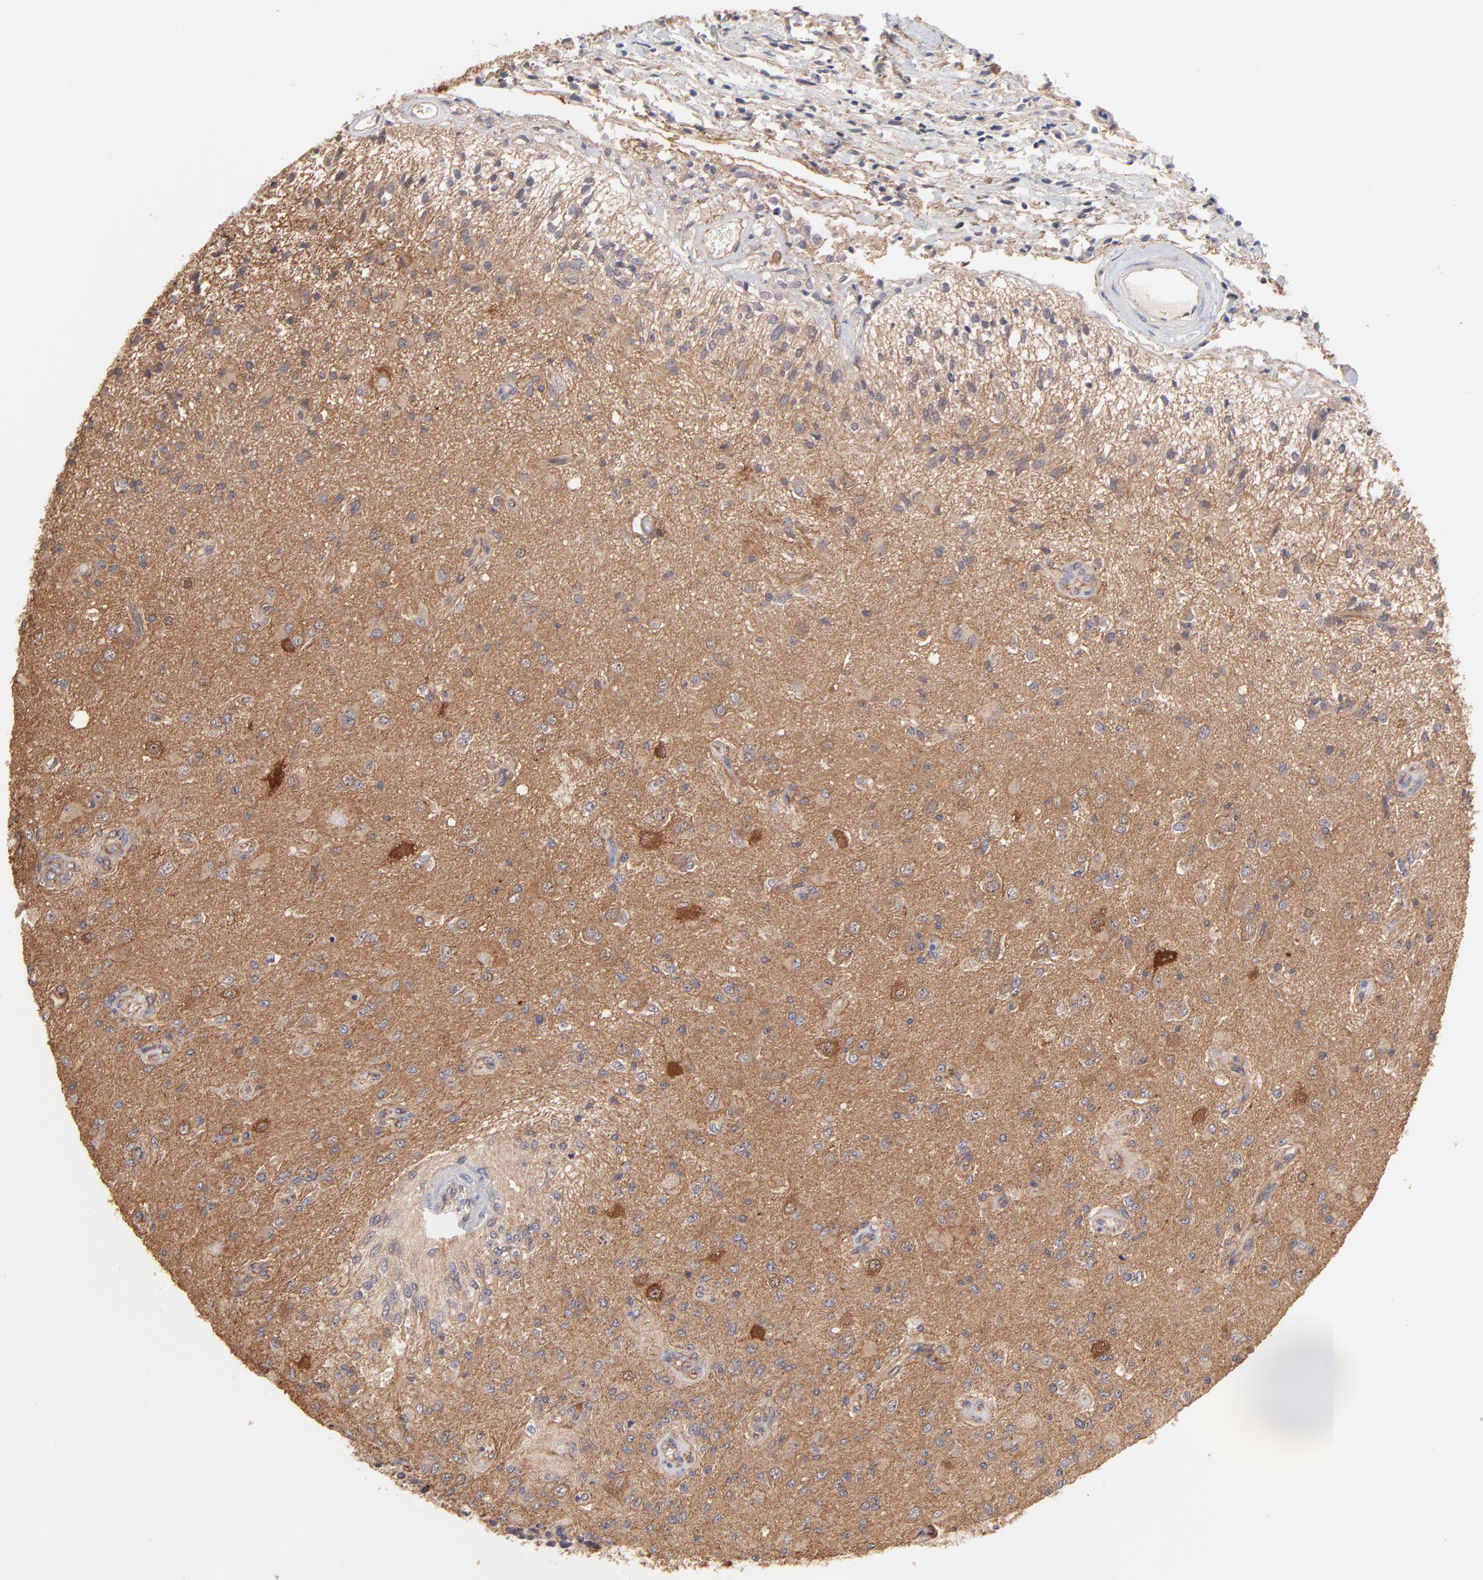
{"staining": {"intensity": "moderate", "quantity": "25%-75%", "location": "cytoplasmic/membranous"}, "tissue": "glioma", "cell_type": "Tumor cells", "image_type": "cancer", "snomed": [{"axis": "morphology", "description": "Normal tissue, NOS"}, {"axis": "morphology", "description": "Glioma, malignant, High grade"}, {"axis": "topography", "description": "Cerebral cortex"}], "caption": "The immunohistochemical stain highlights moderate cytoplasmic/membranous staining in tumor cells of malignant glioma (high-grade) tissue.", "gene": "STAP2", "patient": {"sex": "male", "age": 77}}